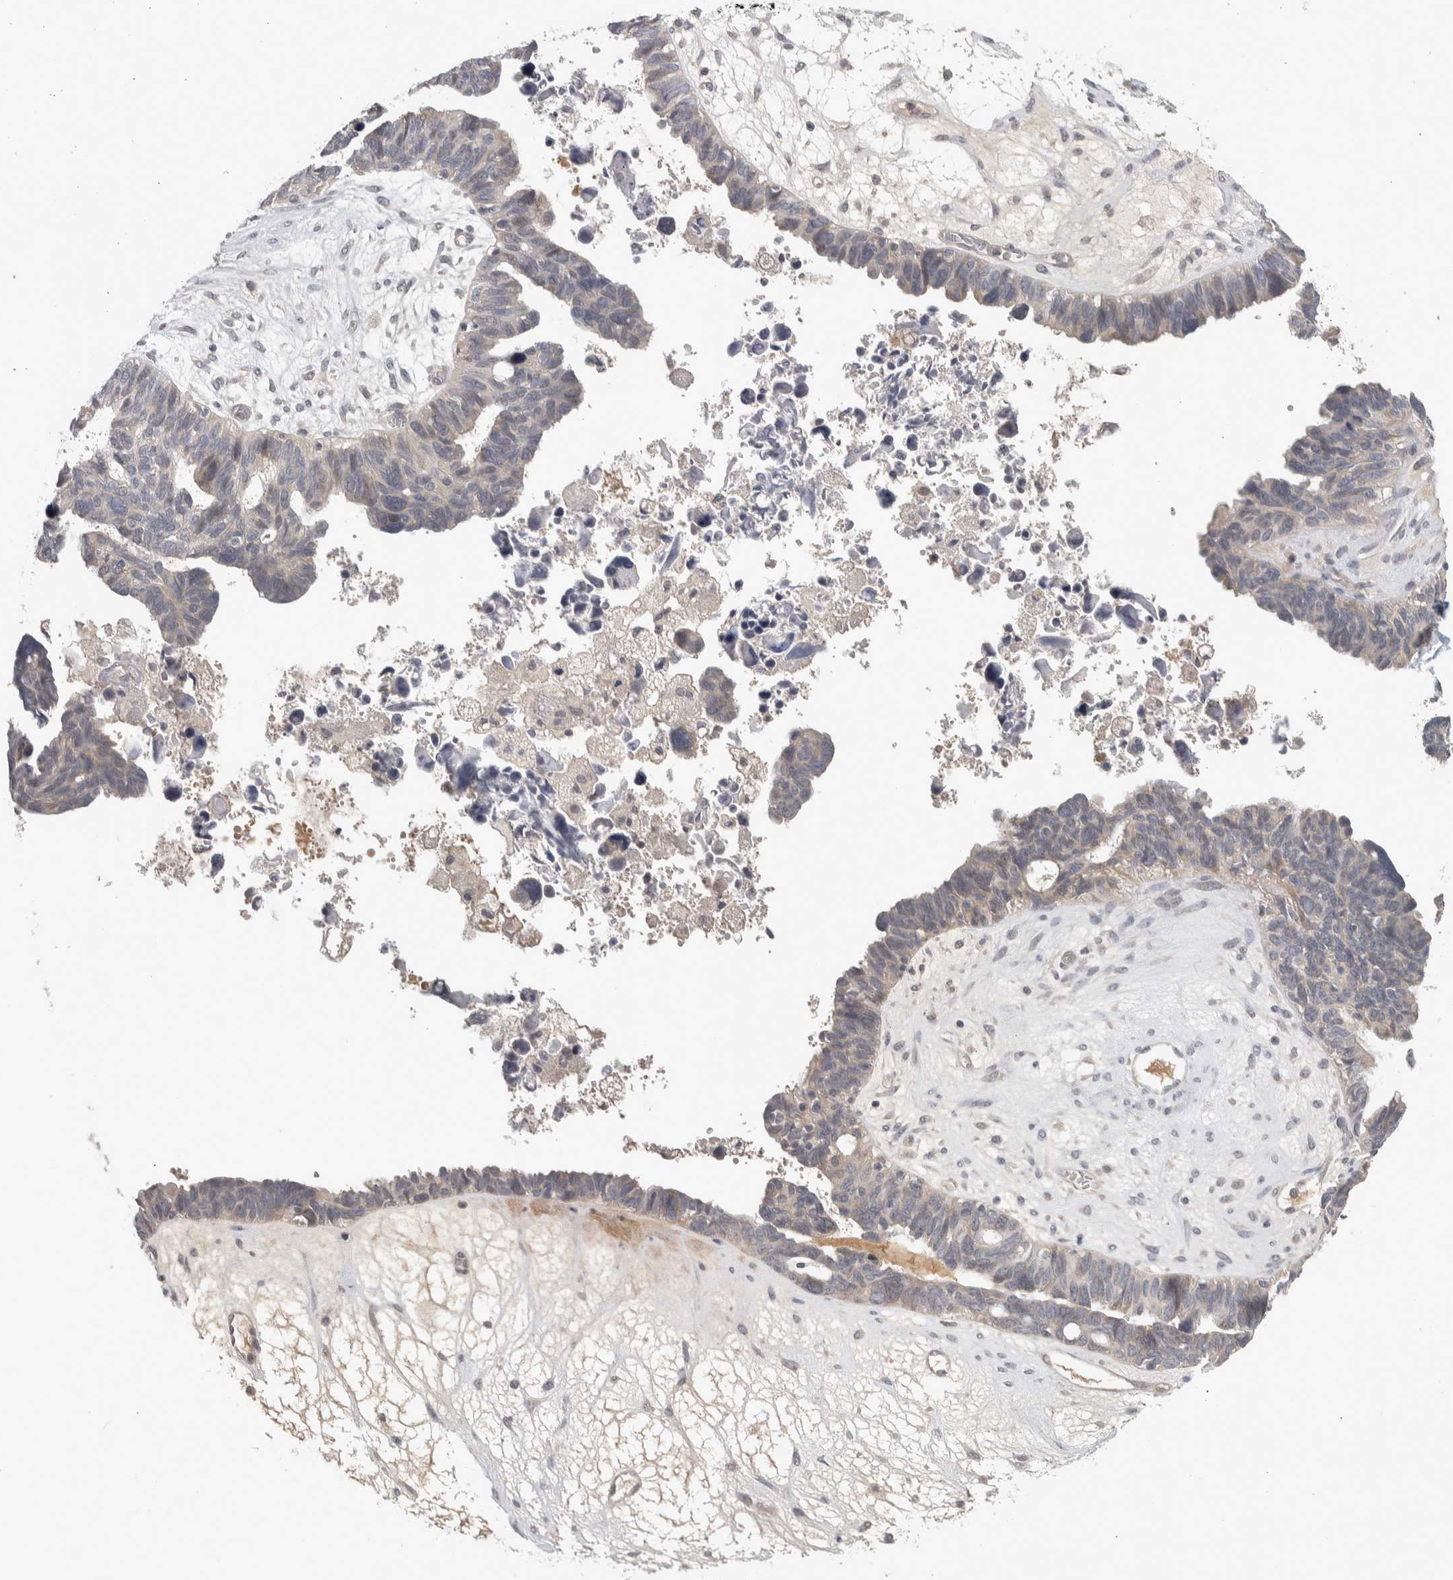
{"staining": {"intensity": "negative", "quantity": "none", "location": "none"}, "tissue": "ovarian cancer", "cell_type": "Tumor cells", "image_type": "cancer", "snomed": [{"axis": "morphology", "description": "Cystadenocarcinoma, serous, NOS"}, {"axis": "topography", "description": "Ovary"}], "caption": "Image shows no significant protein positivity in tumor cells of ovarian serous cystadenocarcinoma. (DAB immunohistochemistry (IHC) visualized using brightfield microscopy, high magnification).", "gene": "AFP", "patient": {"sex": "female", "age": 79}}